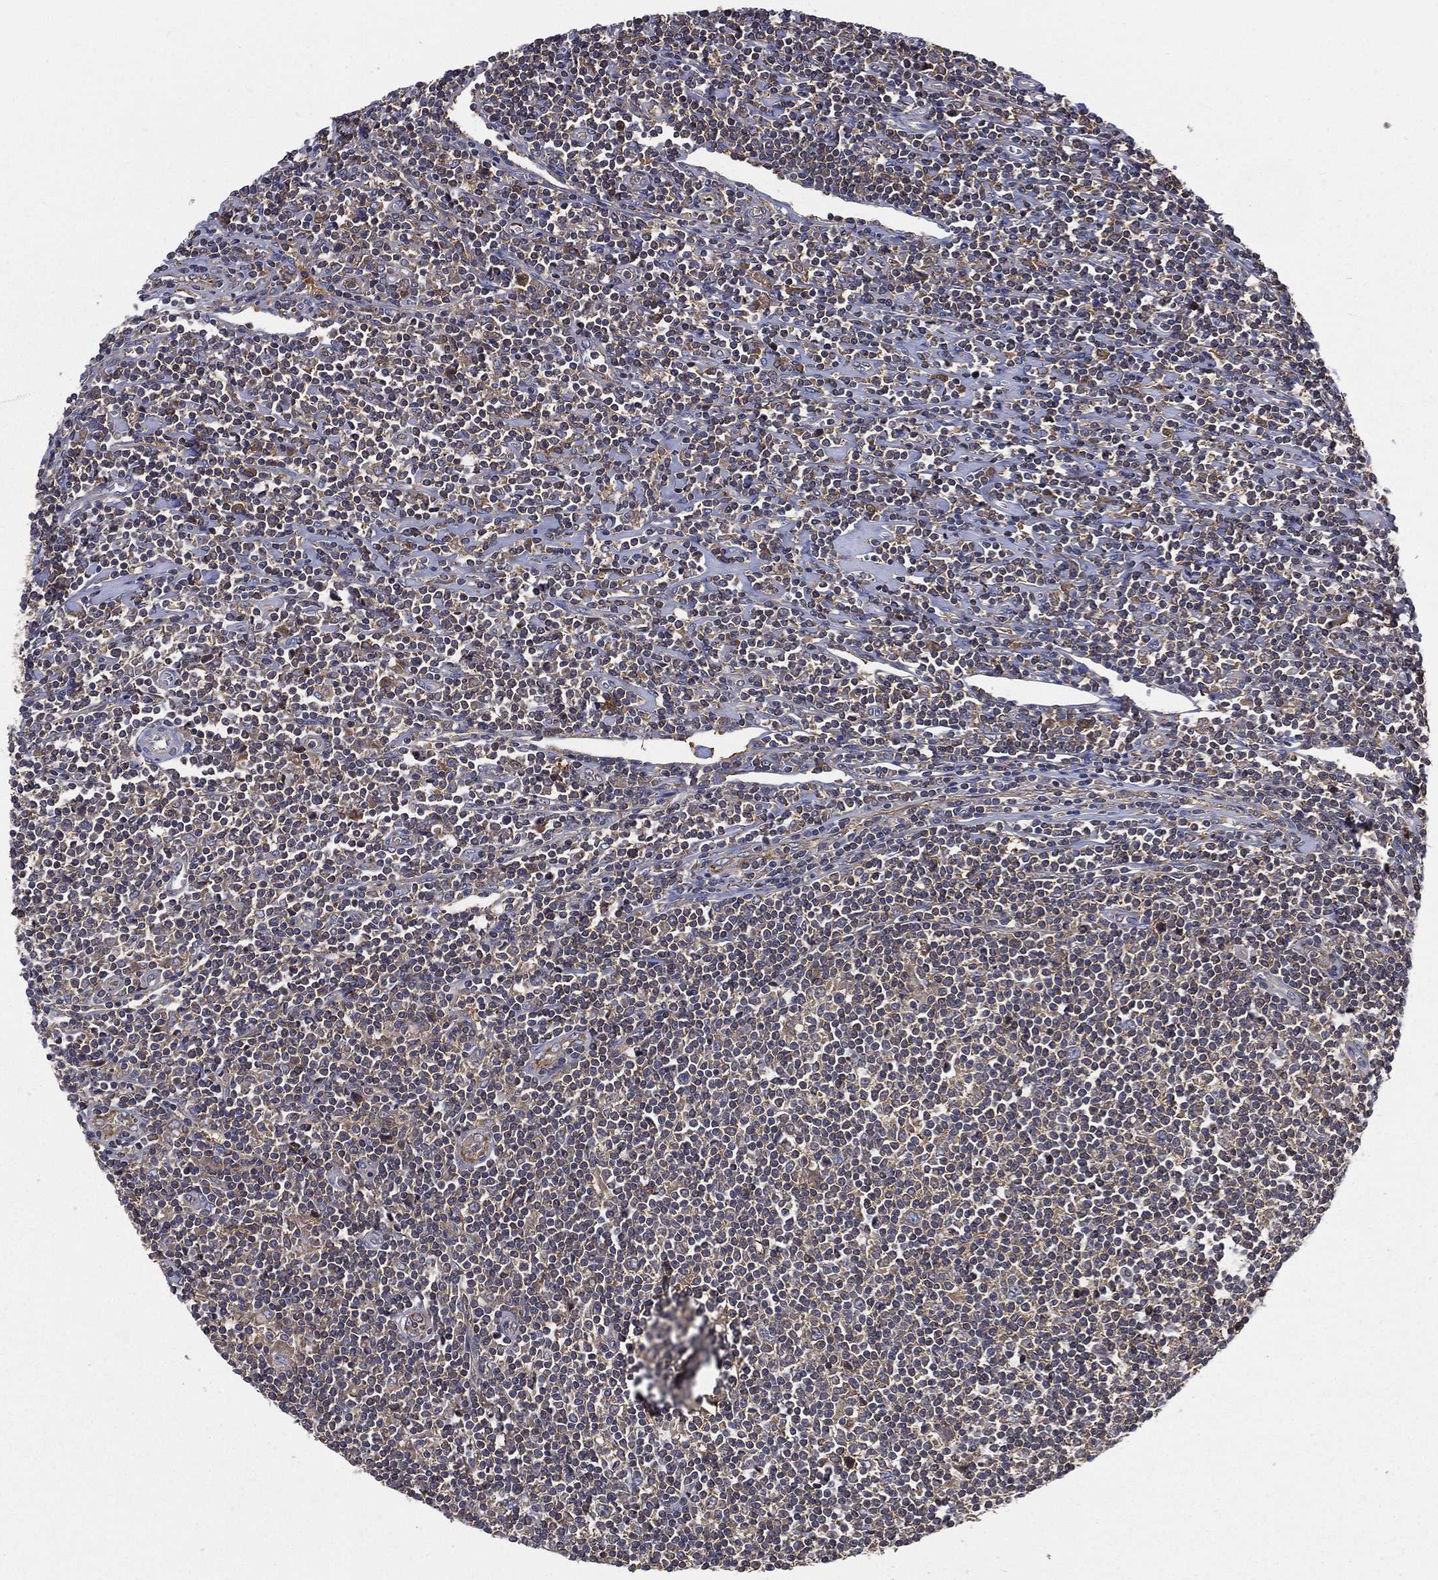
{"staining": {"intensity": "weak", "quantity": "<25%", "location": "cytoplasmic/membranous"}, "tissue": "lymphoma", "cell_type": "Tumor cells", "image_type": "cancer", "snomed": [{"axis": "morphology", "description": "Hodgkin's disease, NOS"}, {"axis": "topography", "description": "Lymph node"}], "caption": "DAB (3,3'-diaminobenzidine) immunohistochemical staining of lymphoma exhibits no significant positivity in tumor cells.", "gene": "SMPD3", "patient": {"sex": "male", "age": 40}}